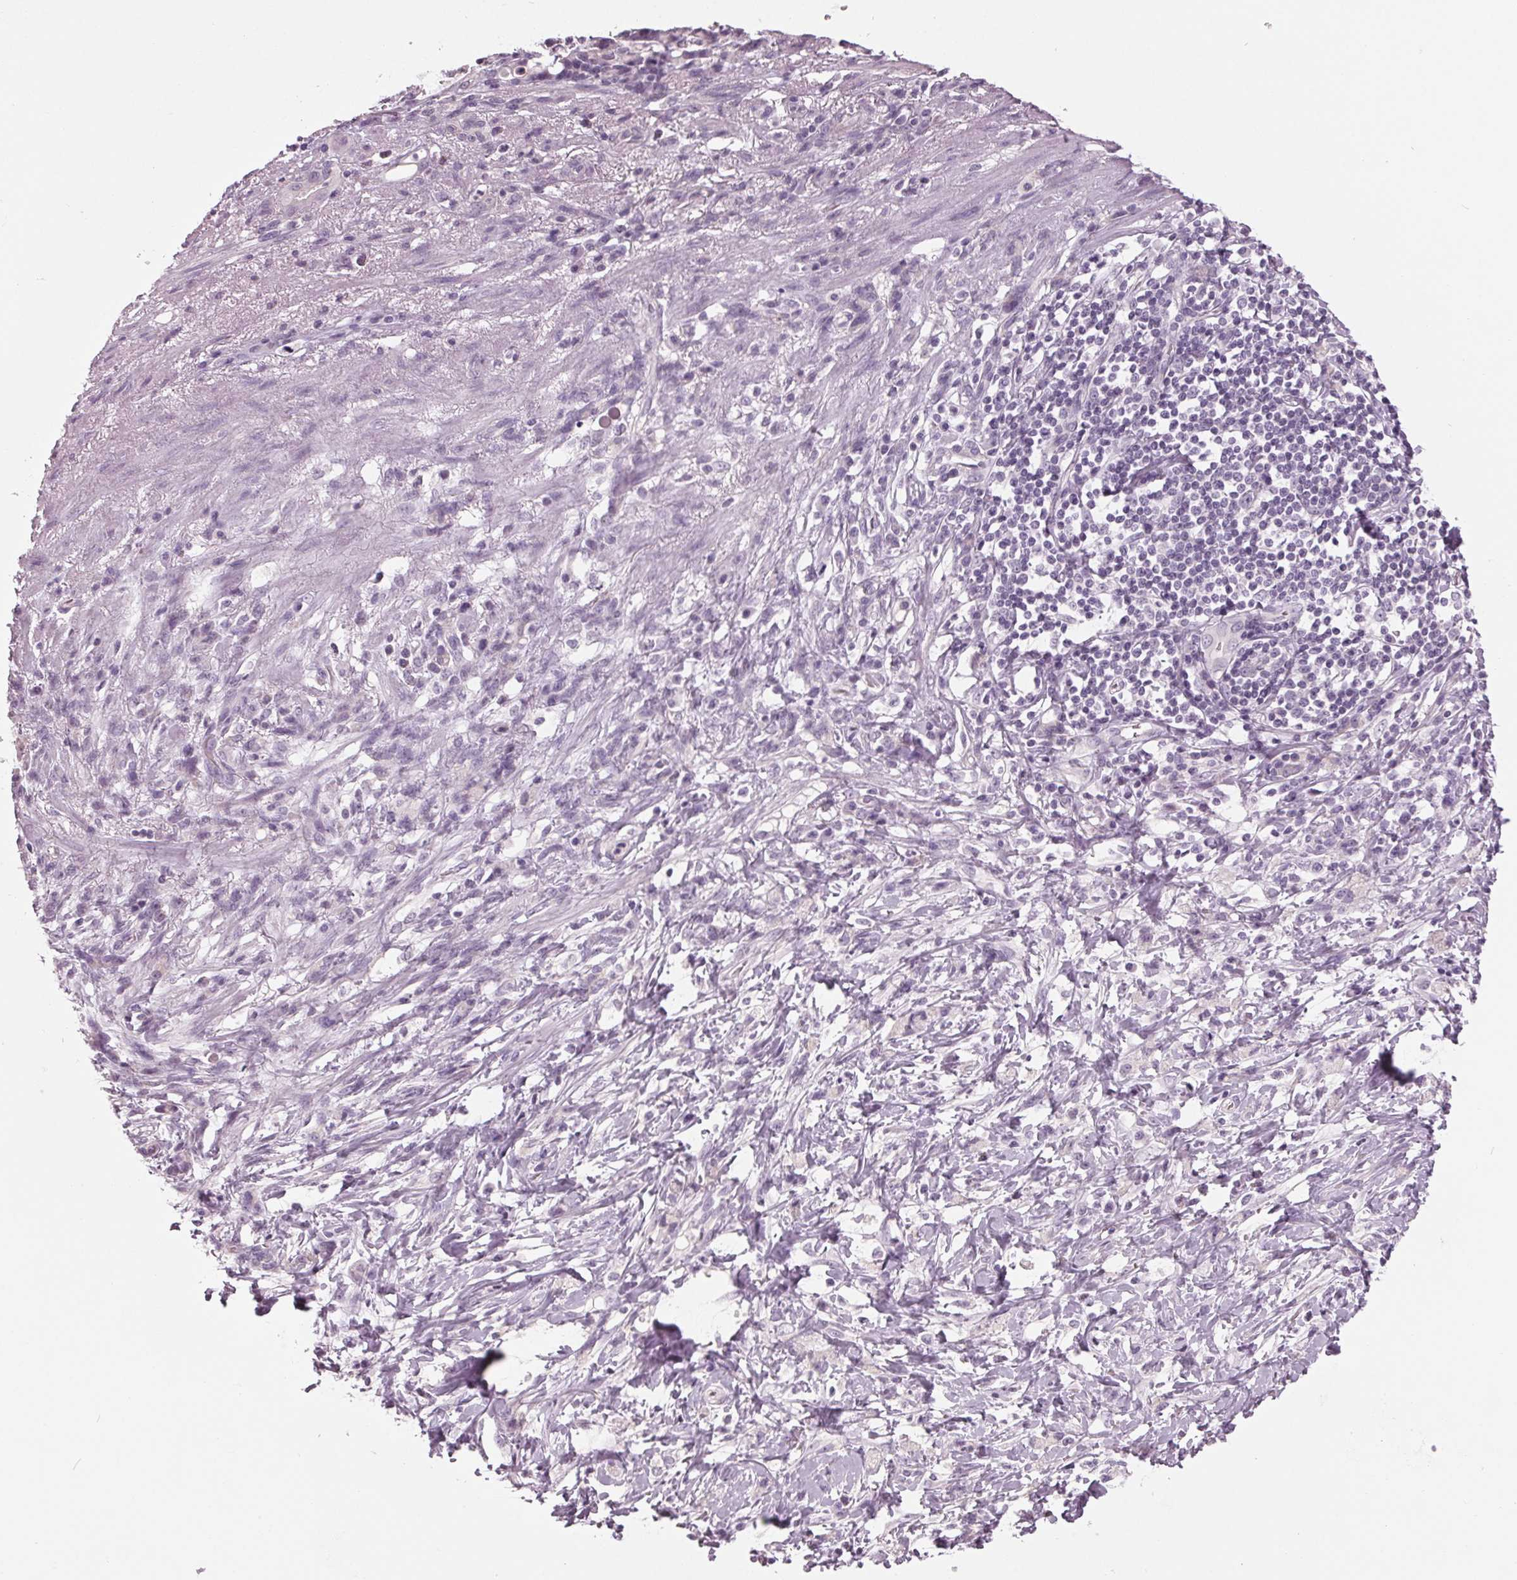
{"staining": {"intensity": "negative", "quantity": "none", "location": "none"}, "tissue": "stomach cancer", "cell_type": "Tumor cells", "image_type": "cancer", "snomed": [{"axis": "morphology", "description": "Adenocarcinoma, NOS"}, {"axis": "topography", "description": "Stomach"}], "caption": "An IHC histopathology image of stomach cancer is shown. There is no staining in tumor cells of stomach cancer. Brightfield microscopy of immunohistochemistry (IHC) stained with DAB (brown) and hematoxylin (blue), captured at high magnification.", "gene": "TNNC2", "patient": {"sex": "female", "age": 84}}